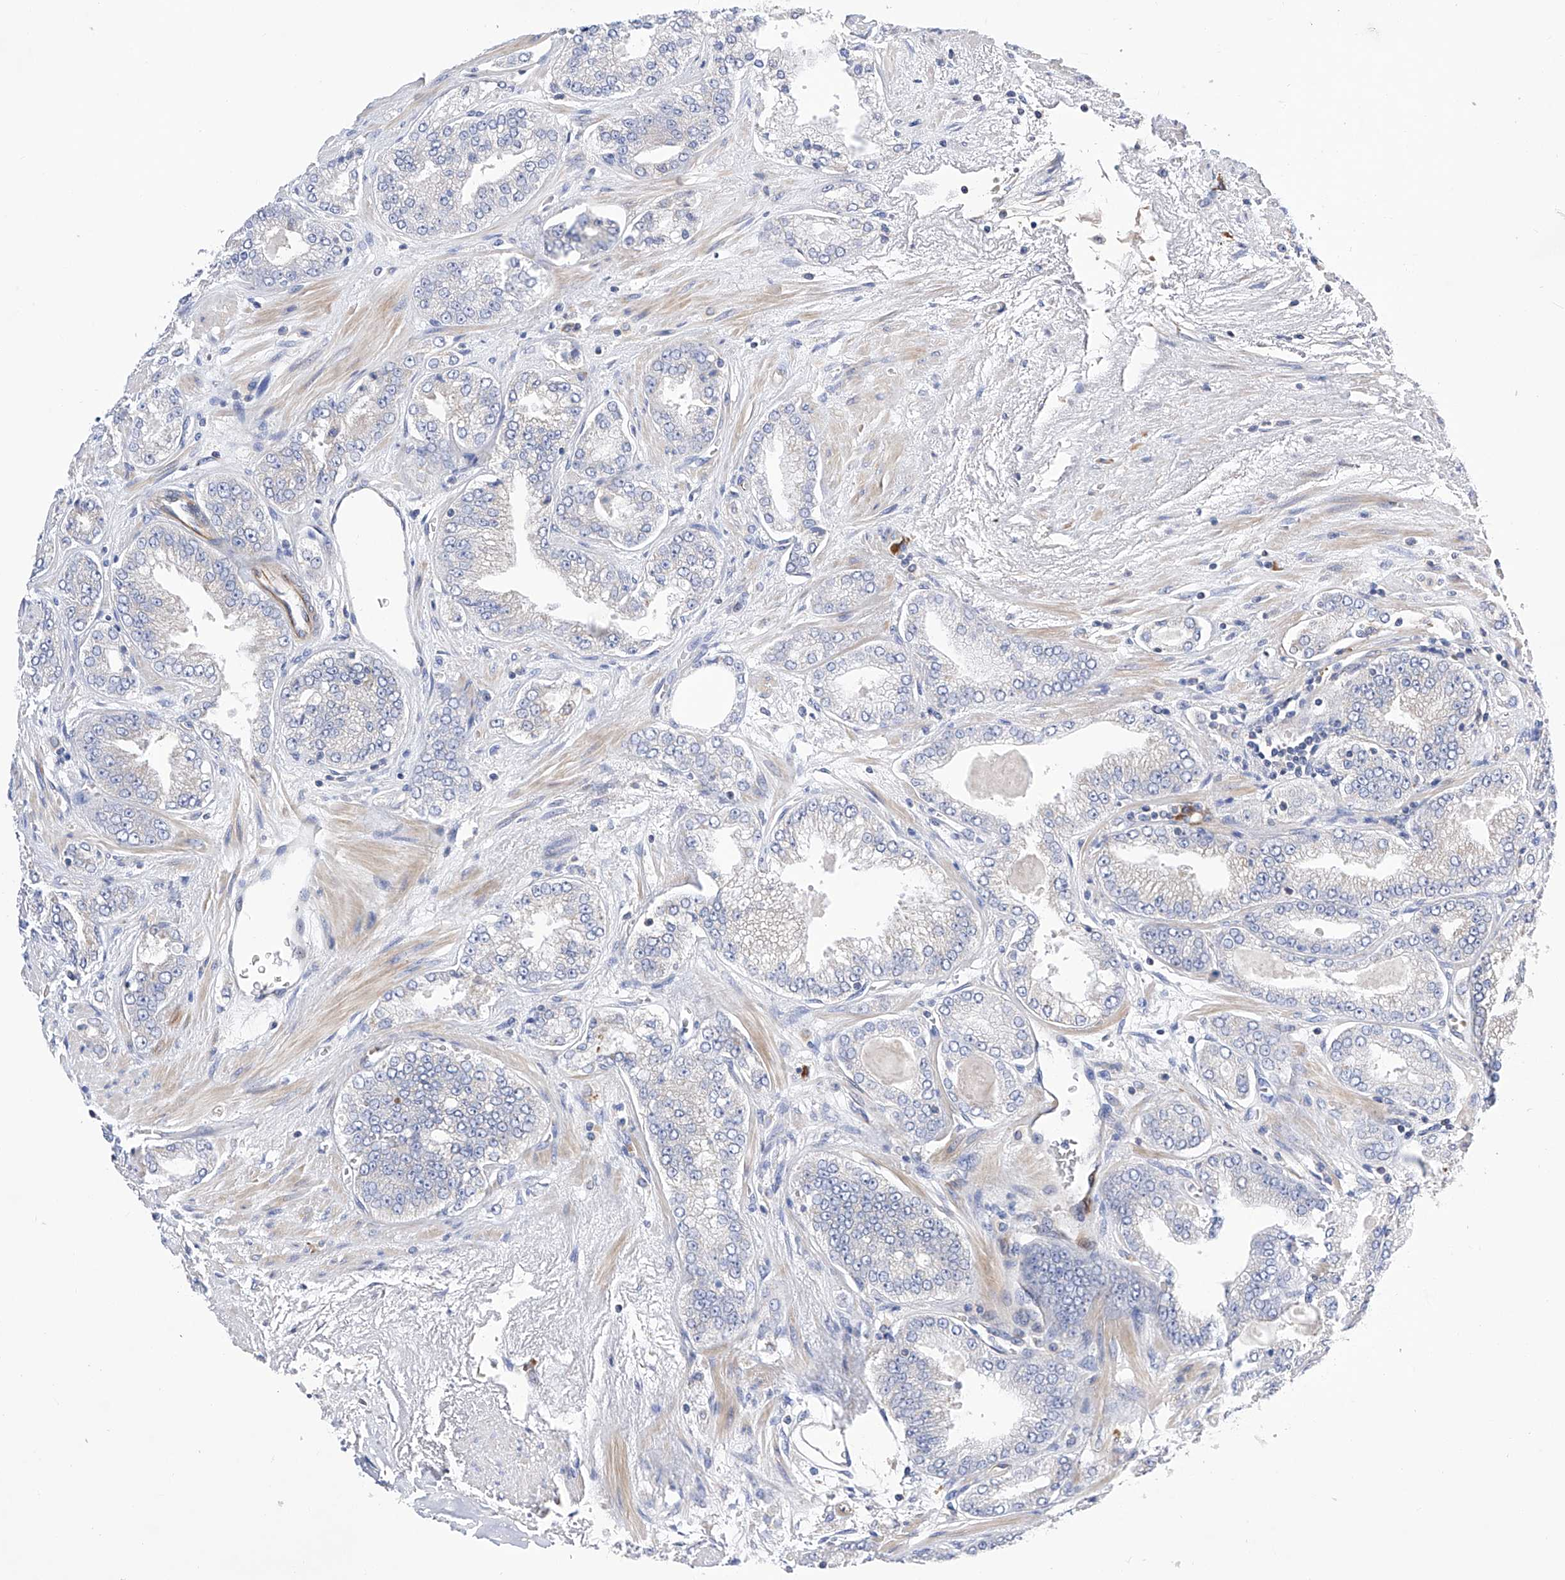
{"staining": {"intensity": "negative", "quantity": "none", "location": "none"}, "tissue": "prostate cancer", "cell_type": "Tumor cells", "image_type": "cancer", "snomed": [{"axis": "morphology", "description": "Adenocarcinoma, High grade"}, {"axis": "topography", "description": "Prostate"}], "caption": "IHC histopathology image of prostate cancer stained for a protein (brown), which demonstrates no positivity in tumor cells. (Immunohistochemistry, brightfield microscopy, high magnification).", "gene": "NFATC4", "patient": {"sex": "male", "age": 71}}